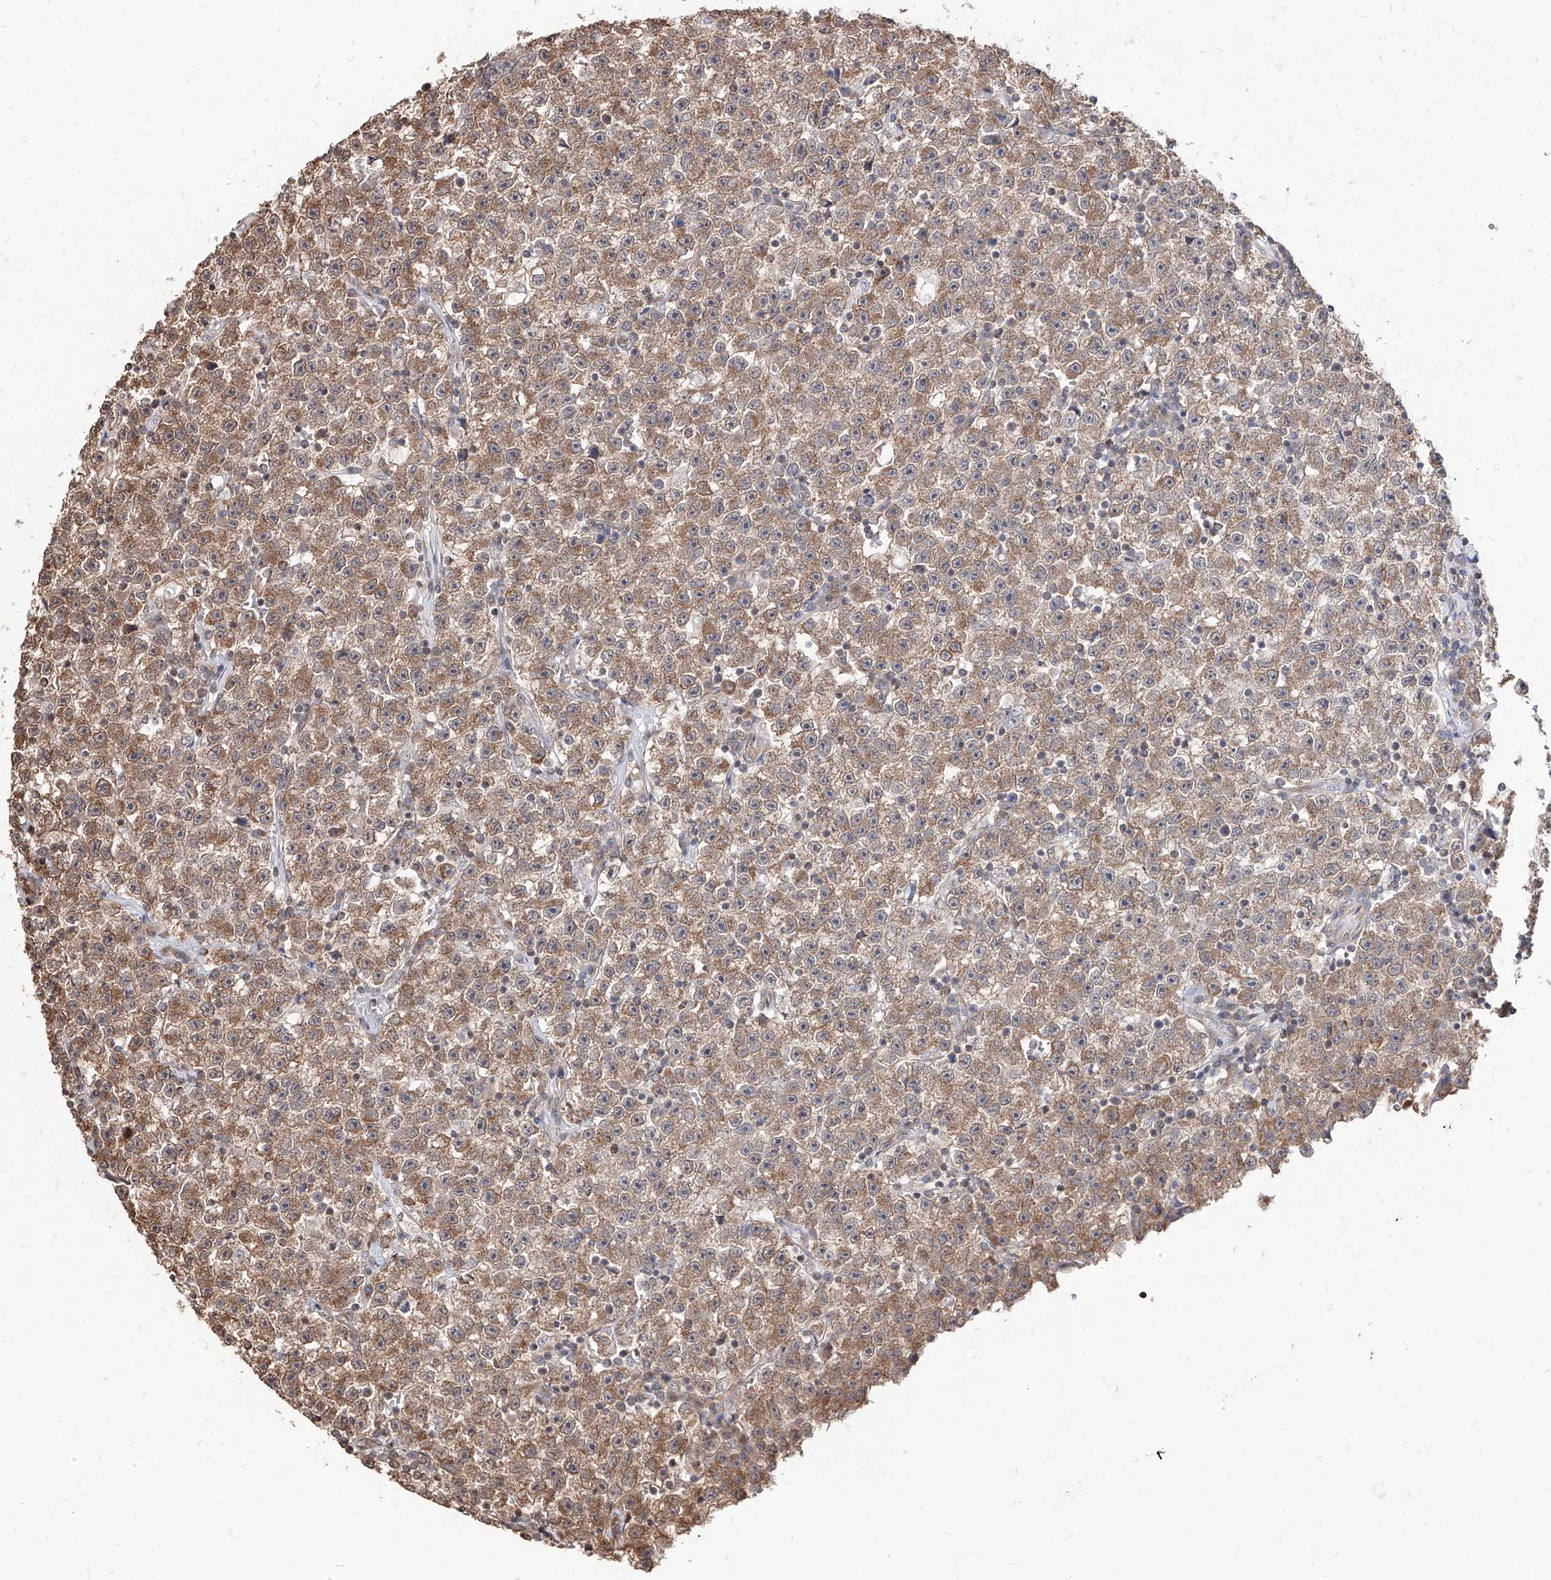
{"staining": {"intensity": "moderate", "quantity": ">75%", "location": "cytoplasmic/membranous"}, "tissue": "testis cancer", "cell_type": "Tumor cells", "image_type": "cancer", "snomed": [{"axis": "morphology", "description": "Seminoma, NOS"}, {"axis": "topography", "description": "Testis"}], "caption": "Moderate cytoplasmic/membranous expression for a protein is seen in about >75% of tumor cells of seminoma (testis) using IHC.", "gene": "C8orf82", "patient": {"sex": "male", "age": 22}}